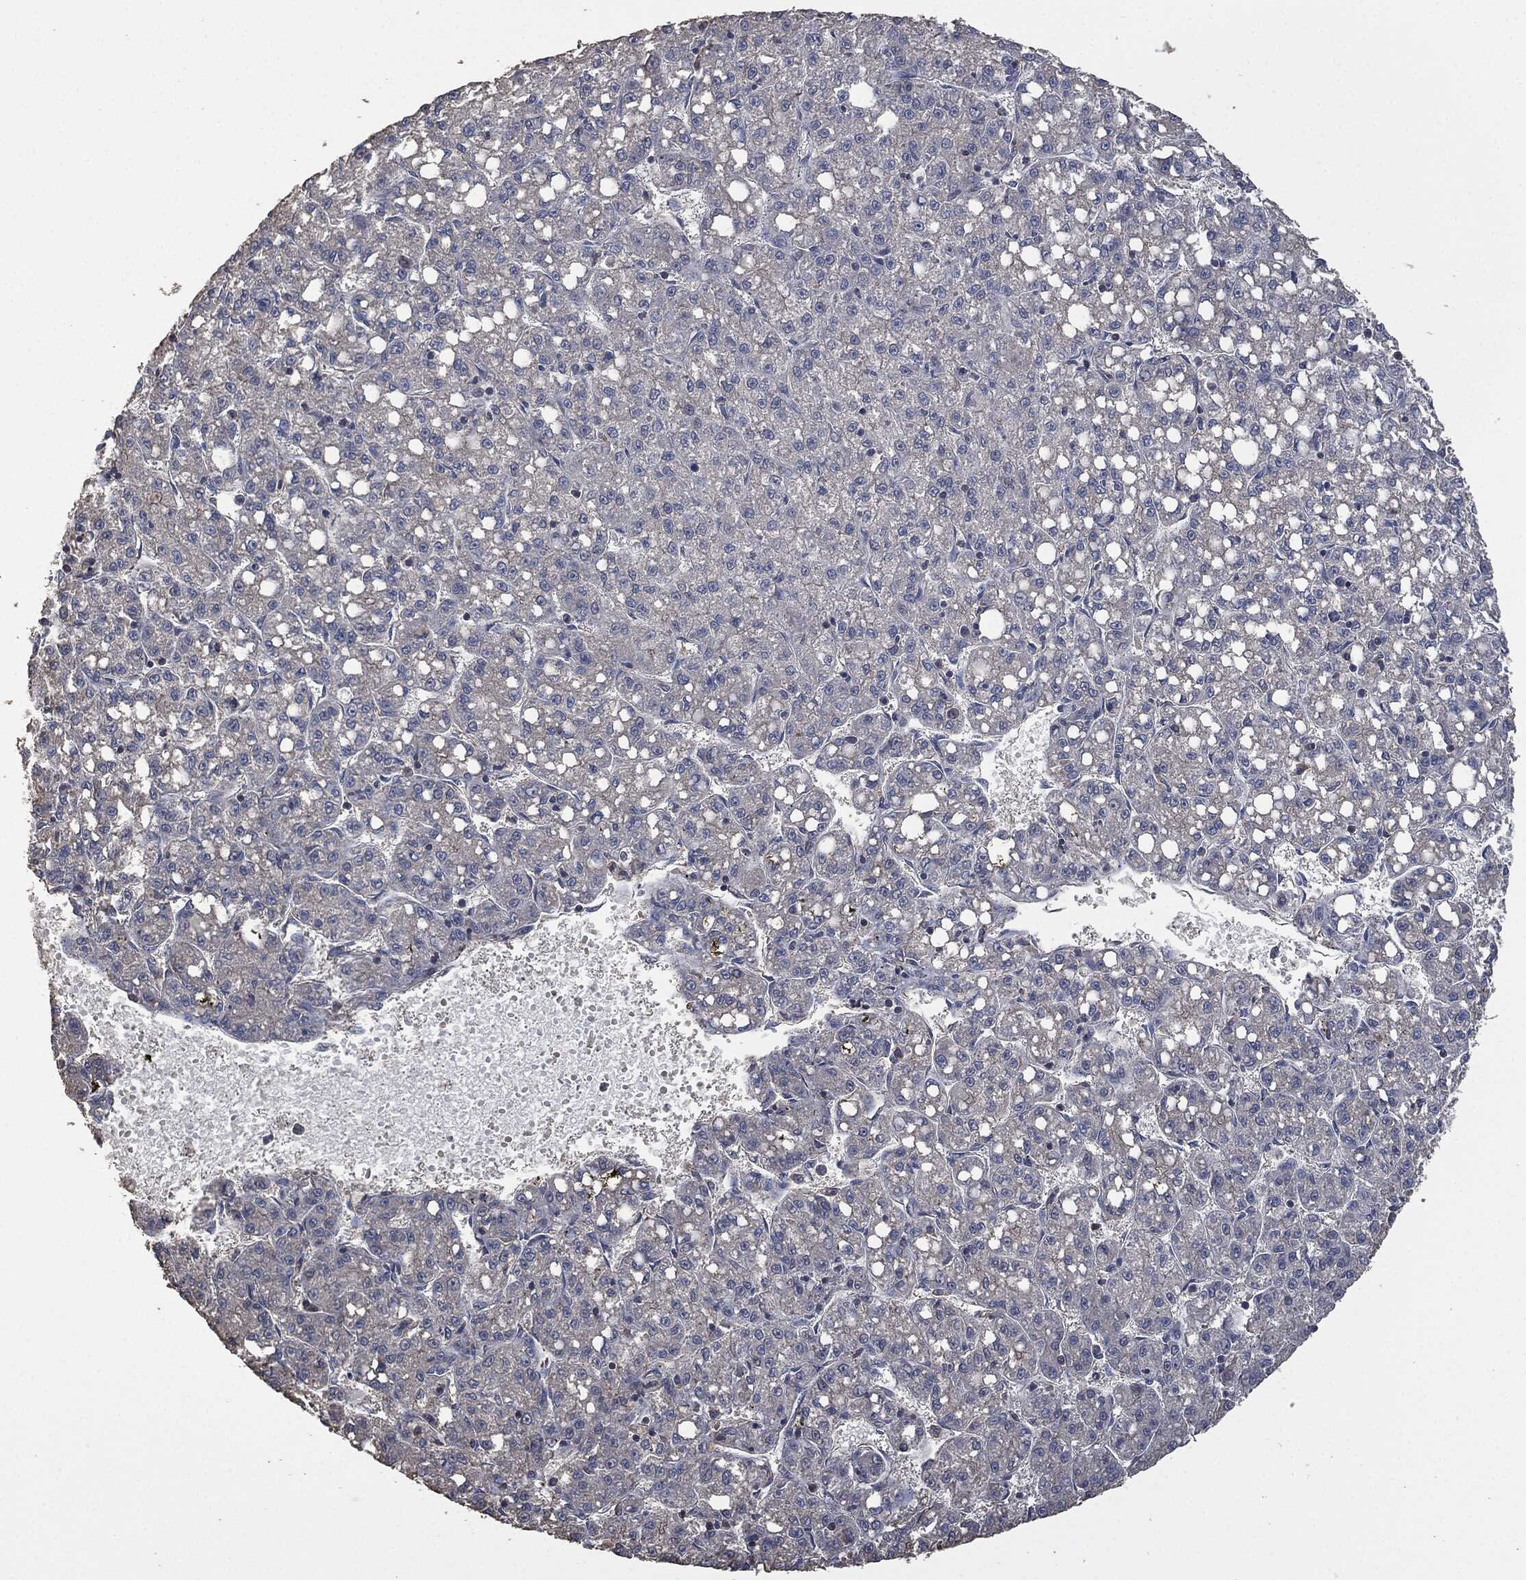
{"staining": {"intensity": "negative", "quantity": "none", "location": "none"}, "tissue": "liver cancer", "cell_type": "Tumor cells", "image_type": "cancer", "snomed": [{"axis": "morphology", "description": "Carcinoma, Hepatocellular, NOS"}, {"axis": "topography", "description": "Liver"}], "caption": "Immunohistochemistry image of human hepatocellular carcinoma (liver) stained for a protein (brown), which shows no positivity in tumor cells.", "gene": "MSLN", "patient": {"sex": "female", "age": 65}}